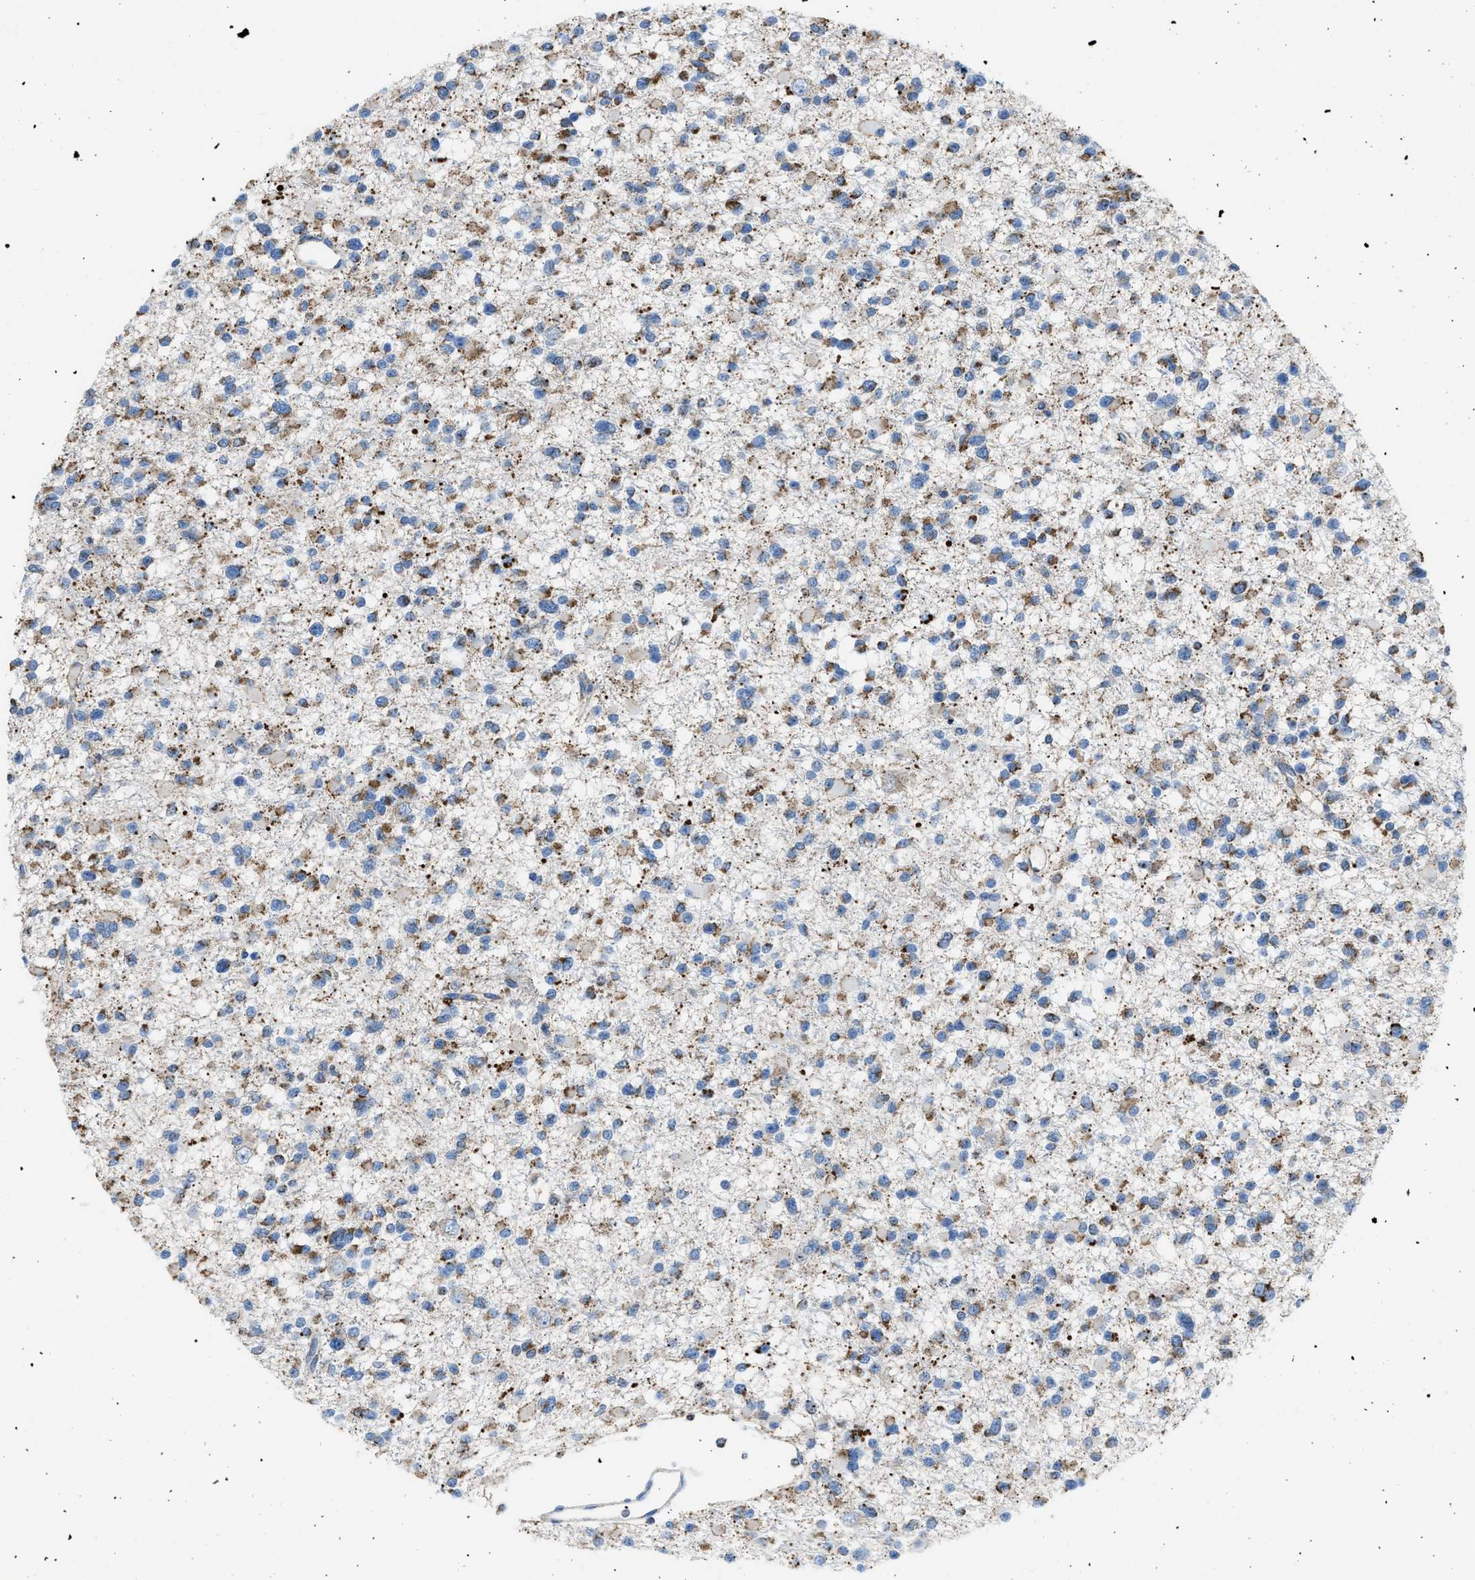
{"staining": {"intensity": "moderate", "quantity": "25%-75%", "location": "cytoplasmic/membranous"}, "tissue": "glioma", "cell_type": "Tumor cells", "image_type": "cancer", "snomed": [{"axis": "morphology", "description": "Glioma, malignant, Low grade"}, {"axis": "topography", "description": "Brain"}], "caption": "Malignant glioma (low-grade) stained with a brown dye demonstrates moderate cytoplasmic/membranous positive positivity in about 25%-75% of tumor cells.", "gene": "ETFB", "patient": {"sex": "female", "age": 22}}